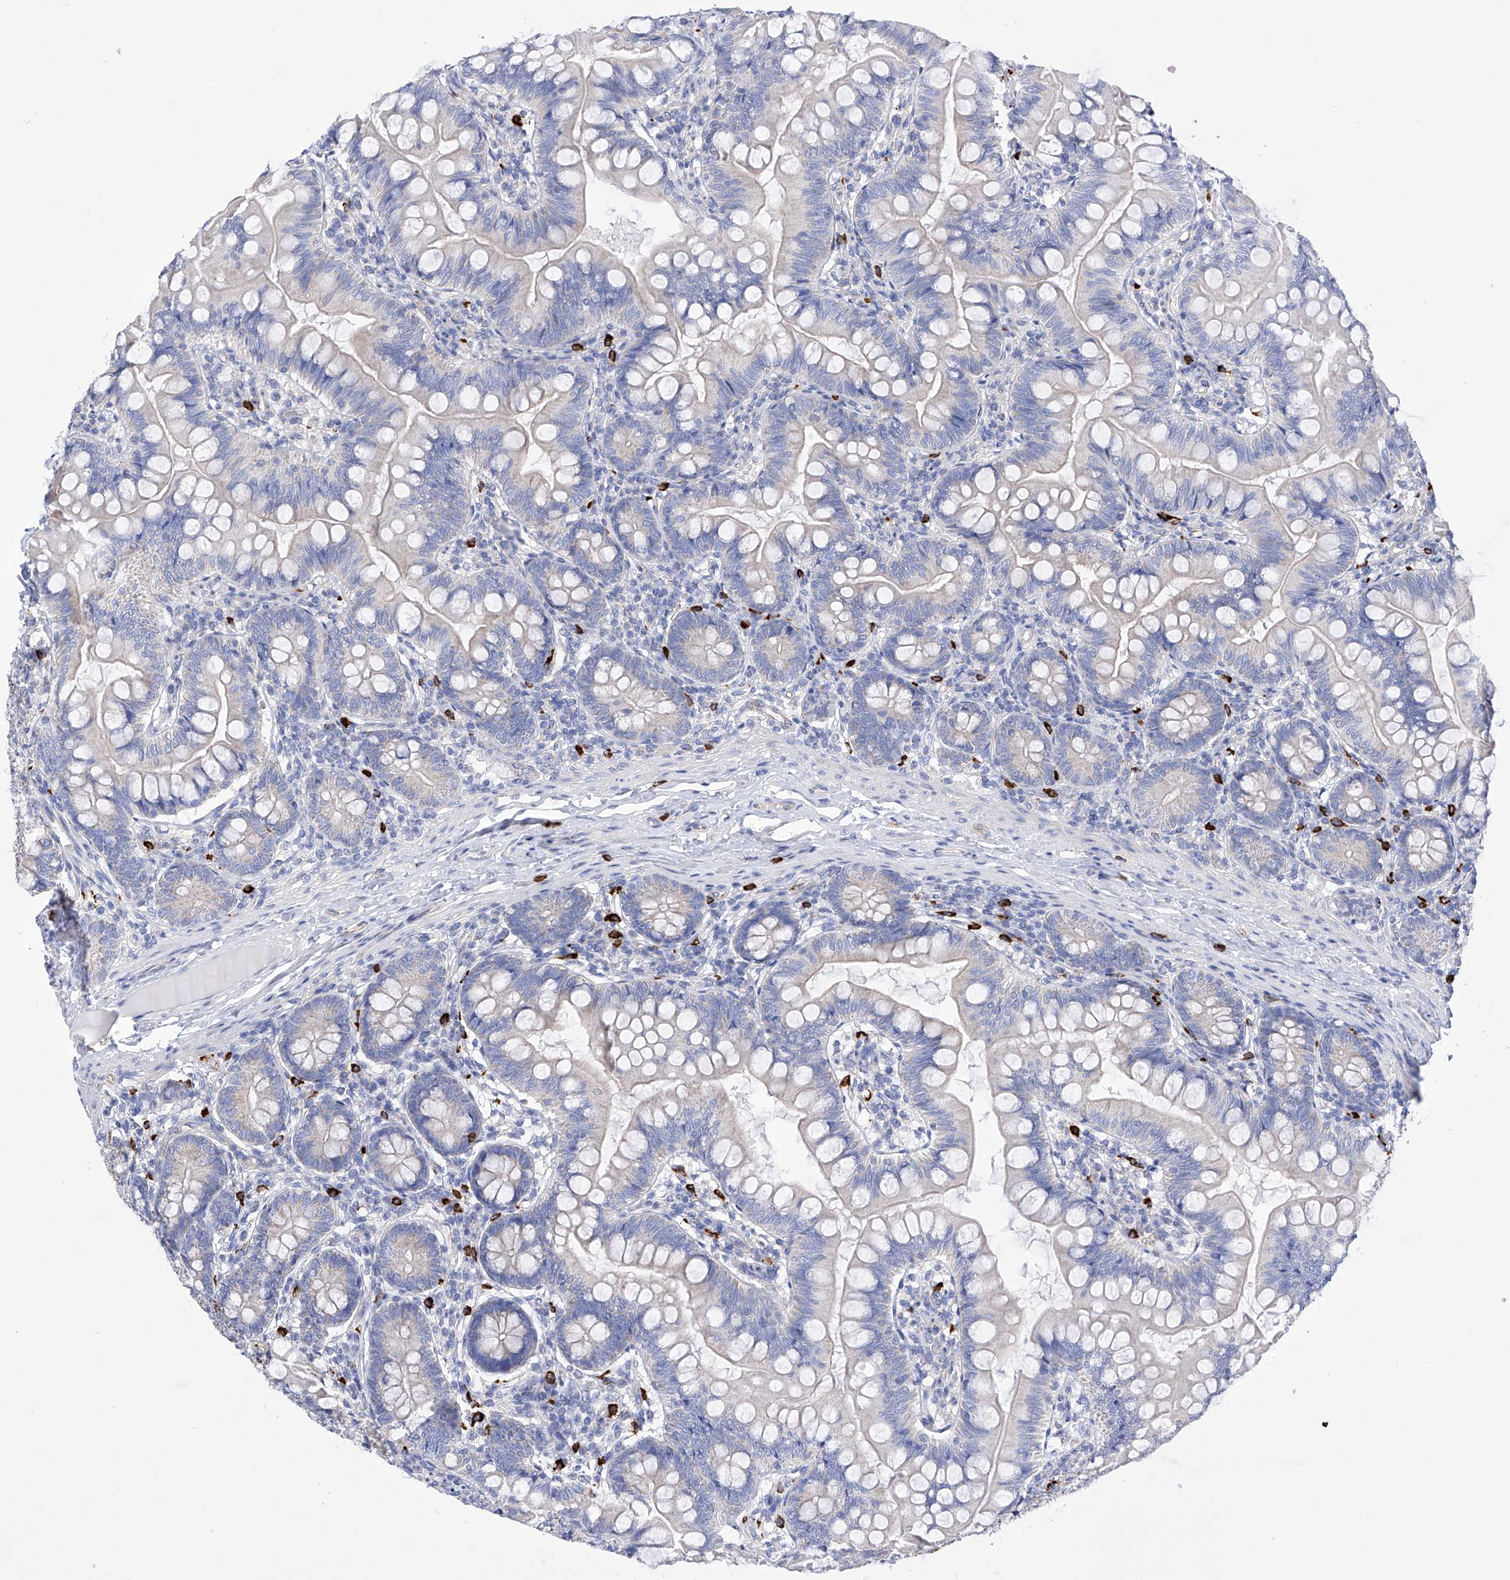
{"staining": {"intensity": "negative", "quantity": "none", "location": "none"}, "tissue": "small intestine", "cell_type": "Glandular cells", "image_type": "normal", "snomed": [{"axis": "morphology", "description": "Normal tissue, NOS"}, {"axis": "topography", "description": "Small intestine"}], "caption": "Immunohistochemical staining of normal human small intestine reveals no significant staining in glandular cells.", "gene": "FLG", "patient": {"sex": "male", "age": 7}}